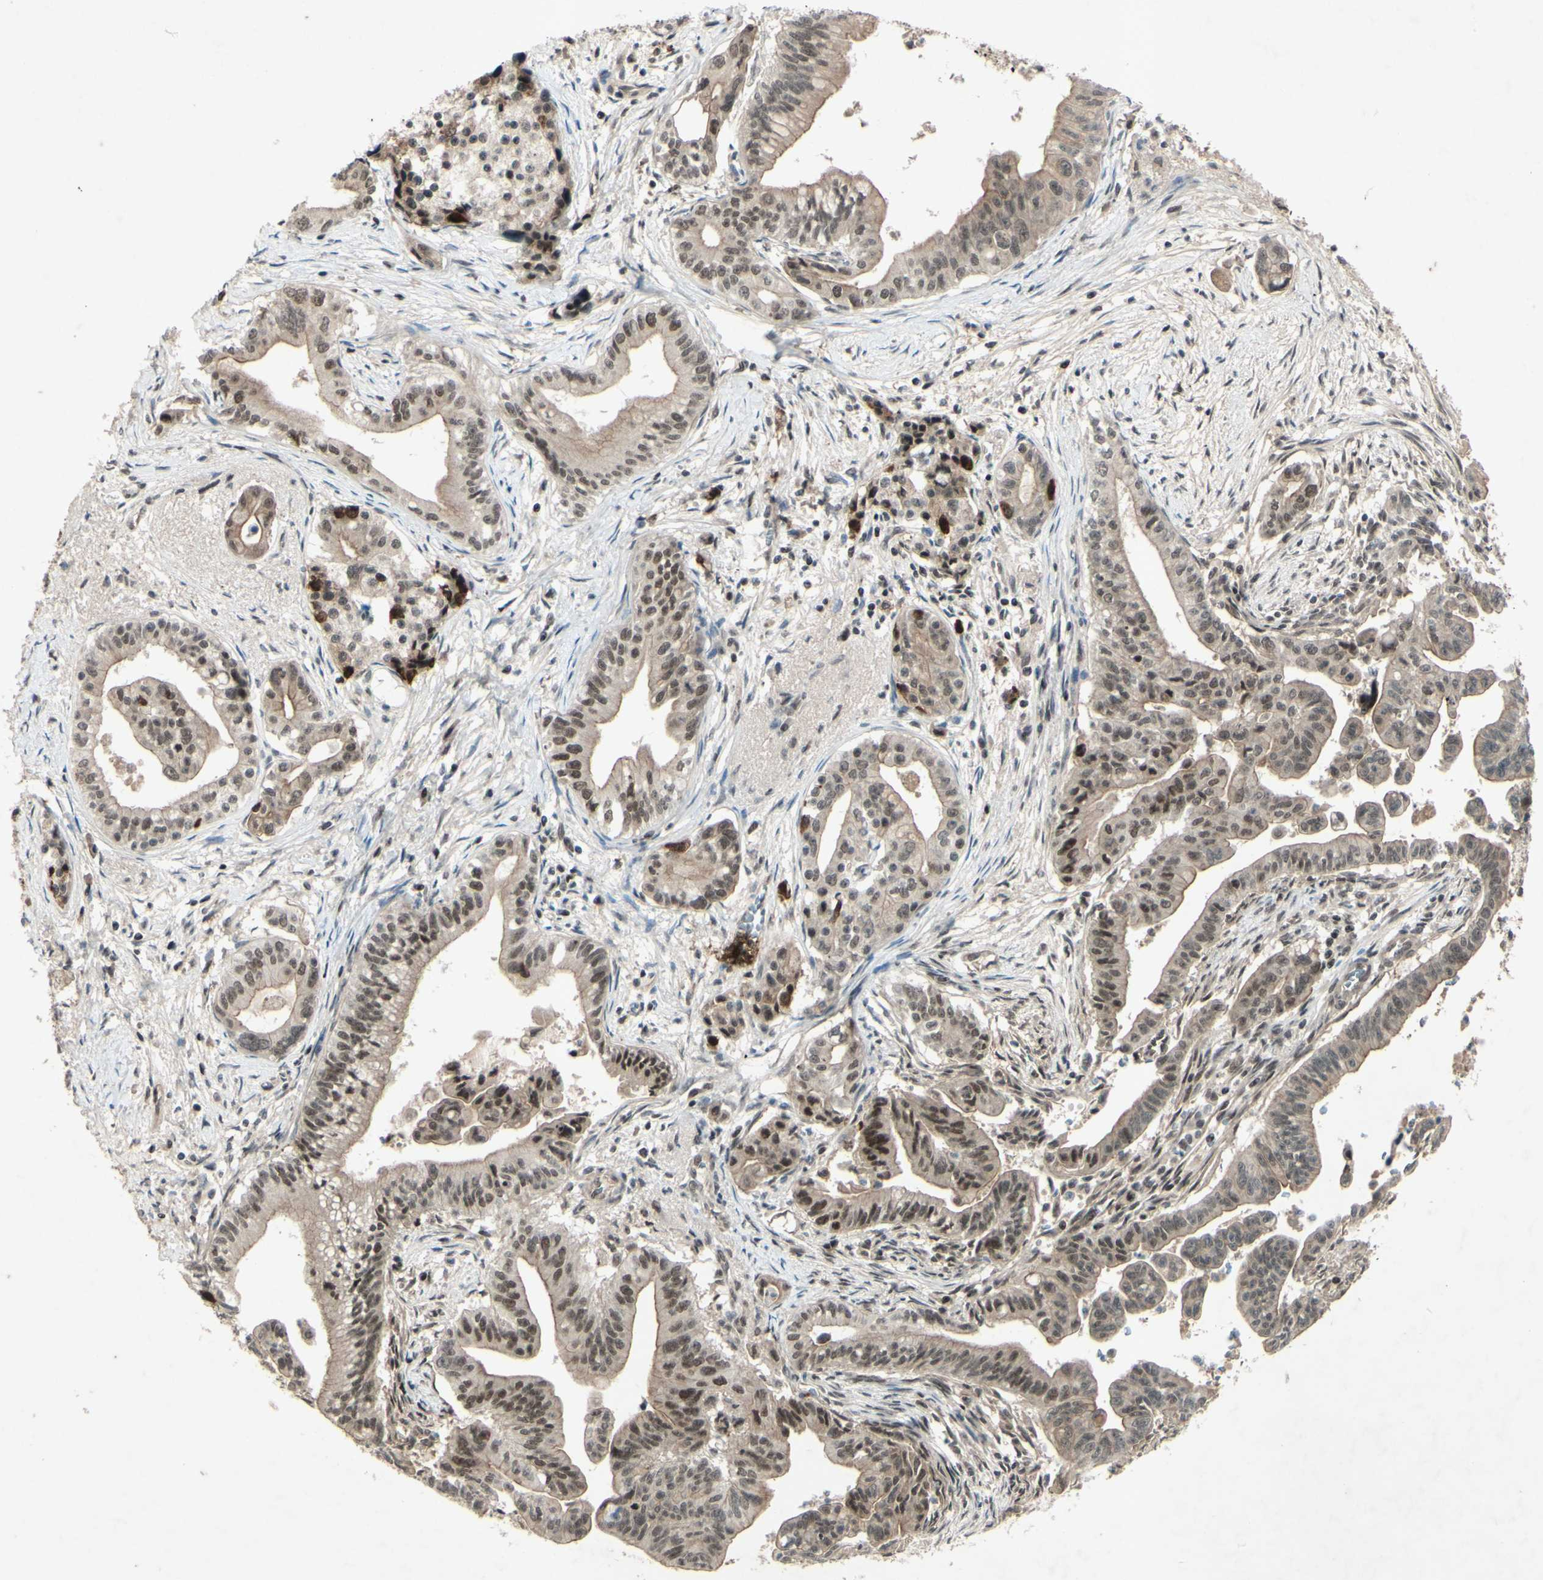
{"staining": {"intensity": "moderate", "quantity": "25%-75%", "location": "nuclear"}, "tissue": "pancreatic cancer", "cell_type": "Tumor cells", "image_type": "cancer", "snomed": [{"axis": "morphology", "description": "Adenocarcinoma, NOS"}, {"axis": "topography", "description": "Pancreas"}], "caption": "Immunohistochemistry (DAB (3,3'-diaminobenzidine)) staining of human pancreatic cancer reveals moderate nuclear protein positivity in about 25%-75% of tumor cells. (brown staining indicates protein expression, while blue staining denotes nuclei).", "gene": "SNW1", "patient": {"sex": "male", "age": 70}}